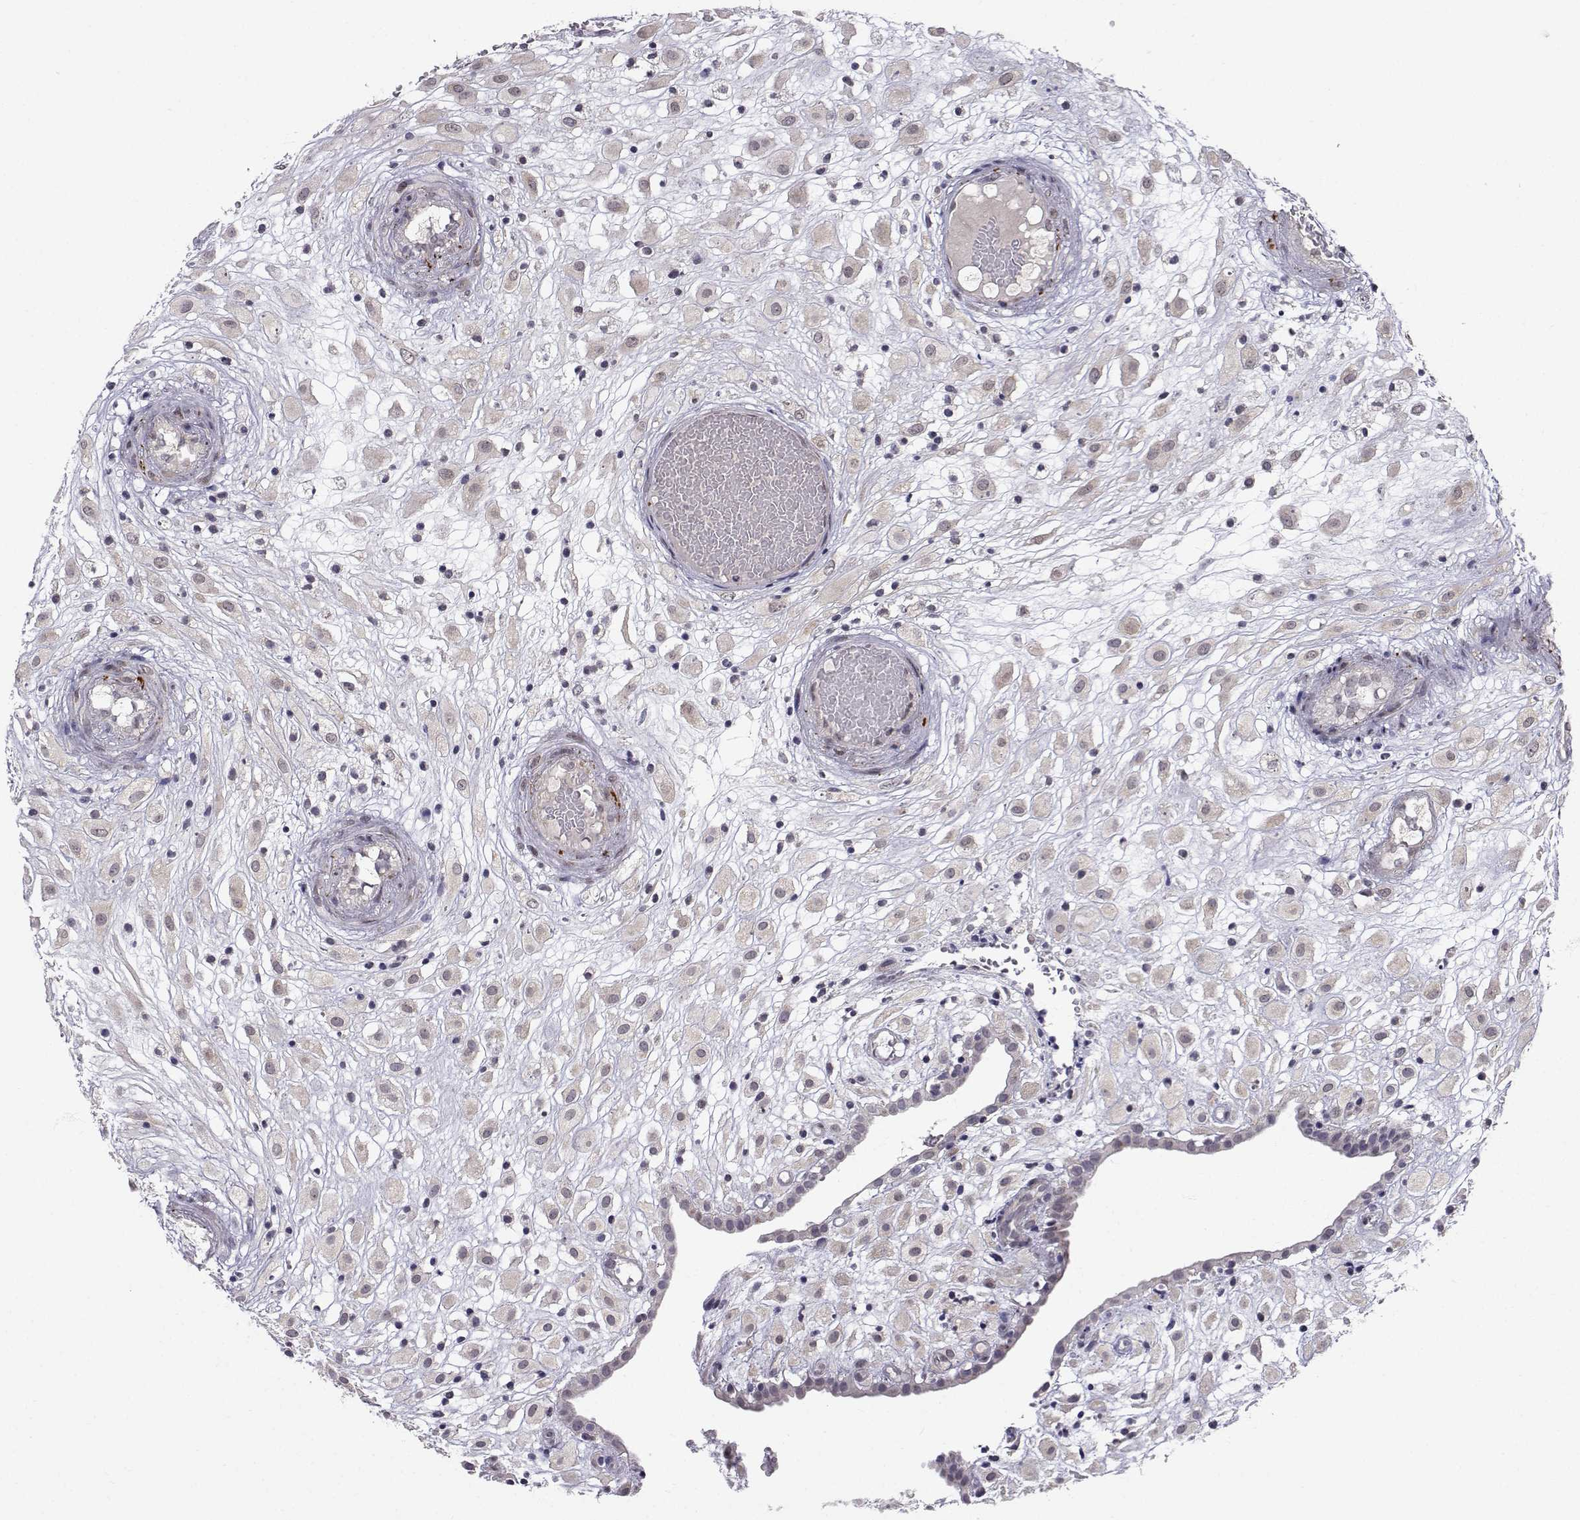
{"staining": {"intensity": "weak", "quantity": ">75%", "location": "cytoplasmic/membranous"}, "tissue": "placenta", "cell_type": "Decidual cells", "image_type": "normal", "snomed": [{"axis": "morphology", "description": "Normal tissue, NOS"}, {"axis": "topography", "description": "Placenta"}], "caption": "The image demonstrates immunohistochemical staining of unremarkable placenta. There is weak cytoplasmic/membranous expression is appreciated in approximately >75% of decidual cells. (Brightfield microscopy of DAB IHC at high magnification).", "gene": "SLC6A3", "patient": {"sex": "female", "age": 24}}